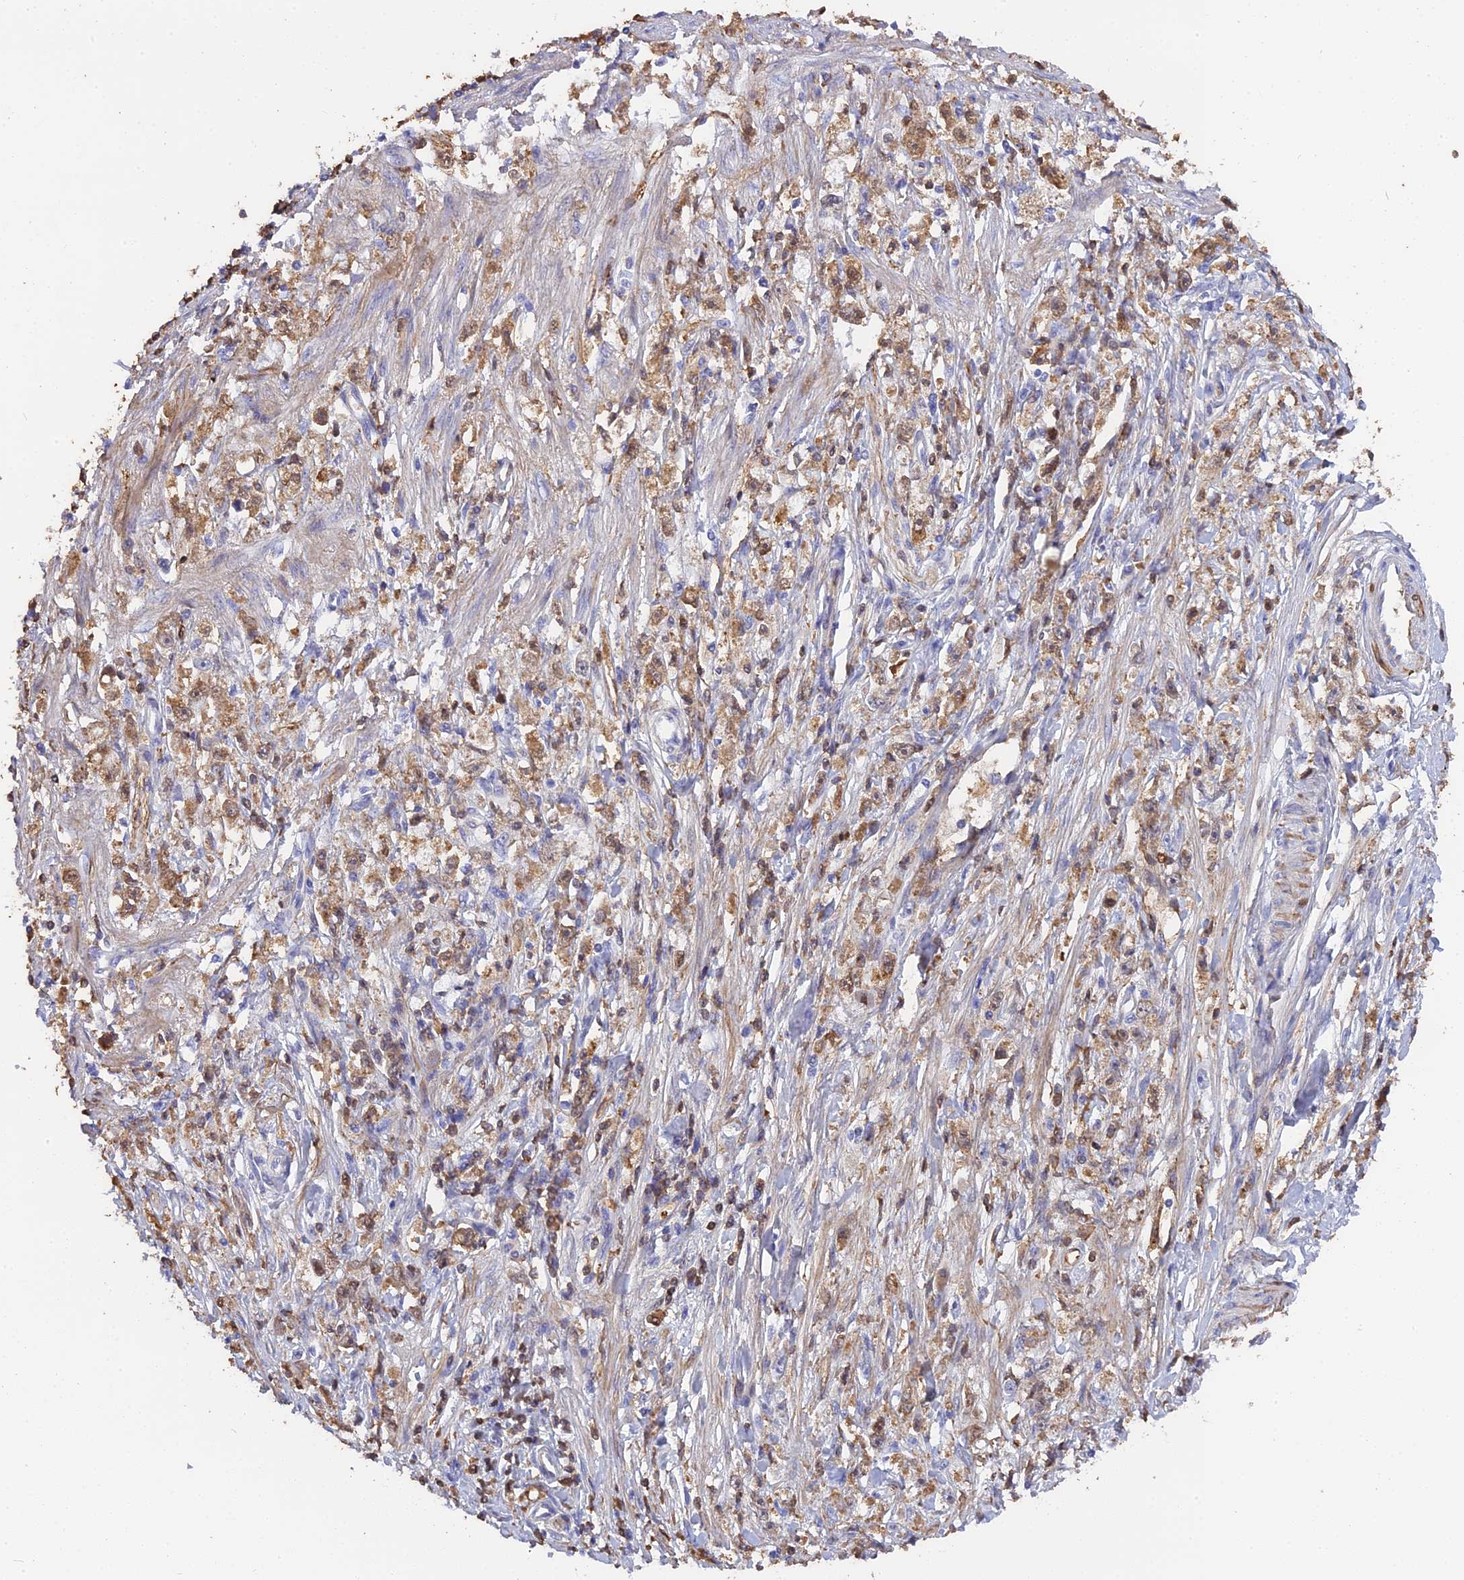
{"staining": {"intensity": "moderate", "quantity": ">75%", "location": "cytoplasmic/membranous"}, "tissue": "stomach cancer", "cell_type": "Tumor cells", "image_type": "cancer", "snomed": [{"axis": "morphology", "description": "Adenocarcinoma, NOS"}, {"axis": "topography", "description": "Stomach"}], "caption": "Immunohistochemistry (DAB) staining of stomach cancer shows moderate cytoplasmic/membranous protein expression in approximately >75% of tumor cells. Nuclei are stained in blue.", "gene": "PZP", "patient": {"sex": "female", "age": 59}}